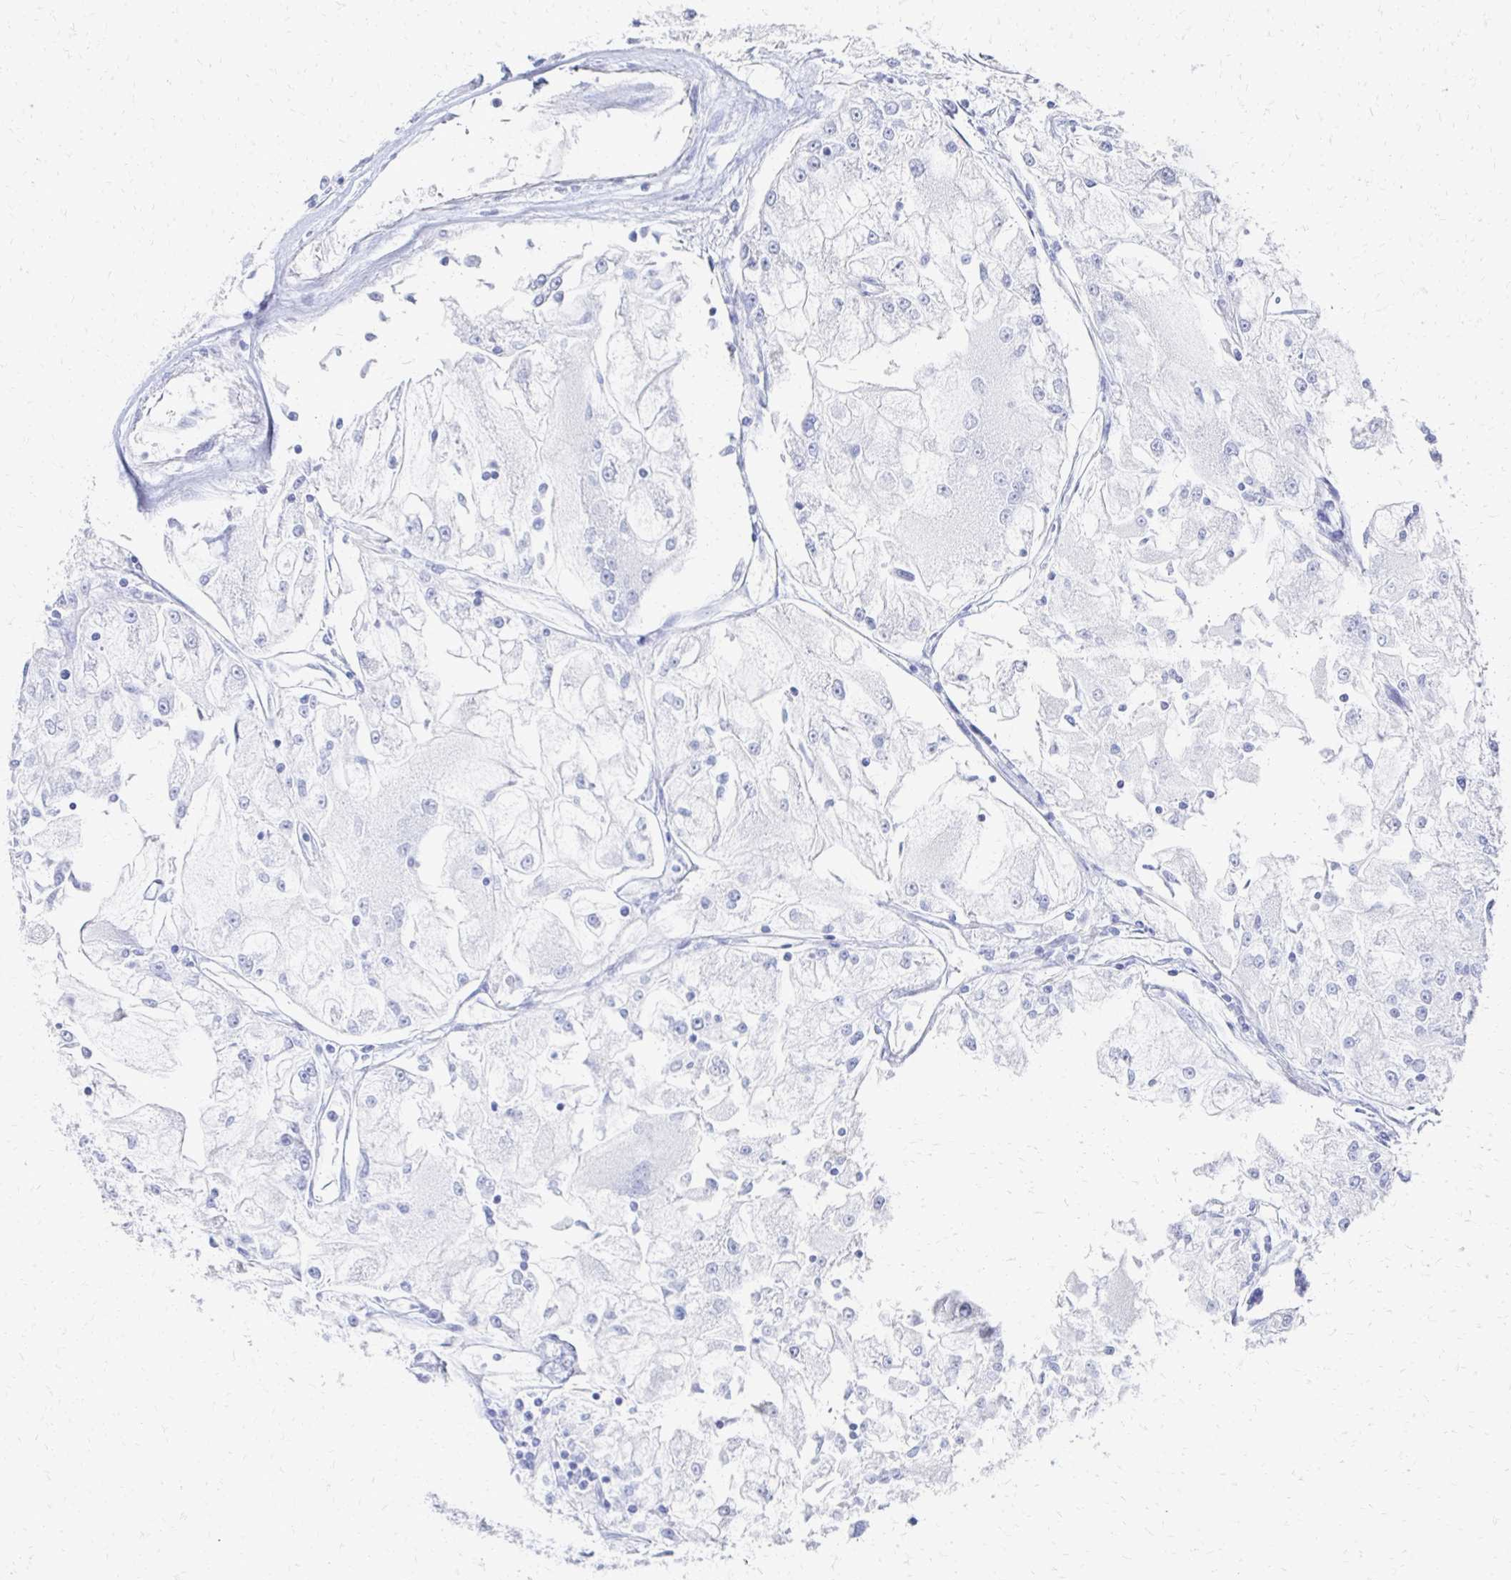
{"staining": {"intensity": "negative", "quantity": "none", "location": "none"}, "tissue": "renal cancer", "cell_type": "Tumor cells", "image_type": "cancer", "snomed": [{"axis": "morphology", "description": "Adenocarcinoma, NOS"}, {"axis": "topography", "description": "Kidney"}], "caption": "Immunohistochemistry (IHC) histopathology image of human renal cancer stained for a protein (brown), which shows no staining in tumor cells.", "gene": "CST6", "patient": {"sex": "female", "age": 72}}